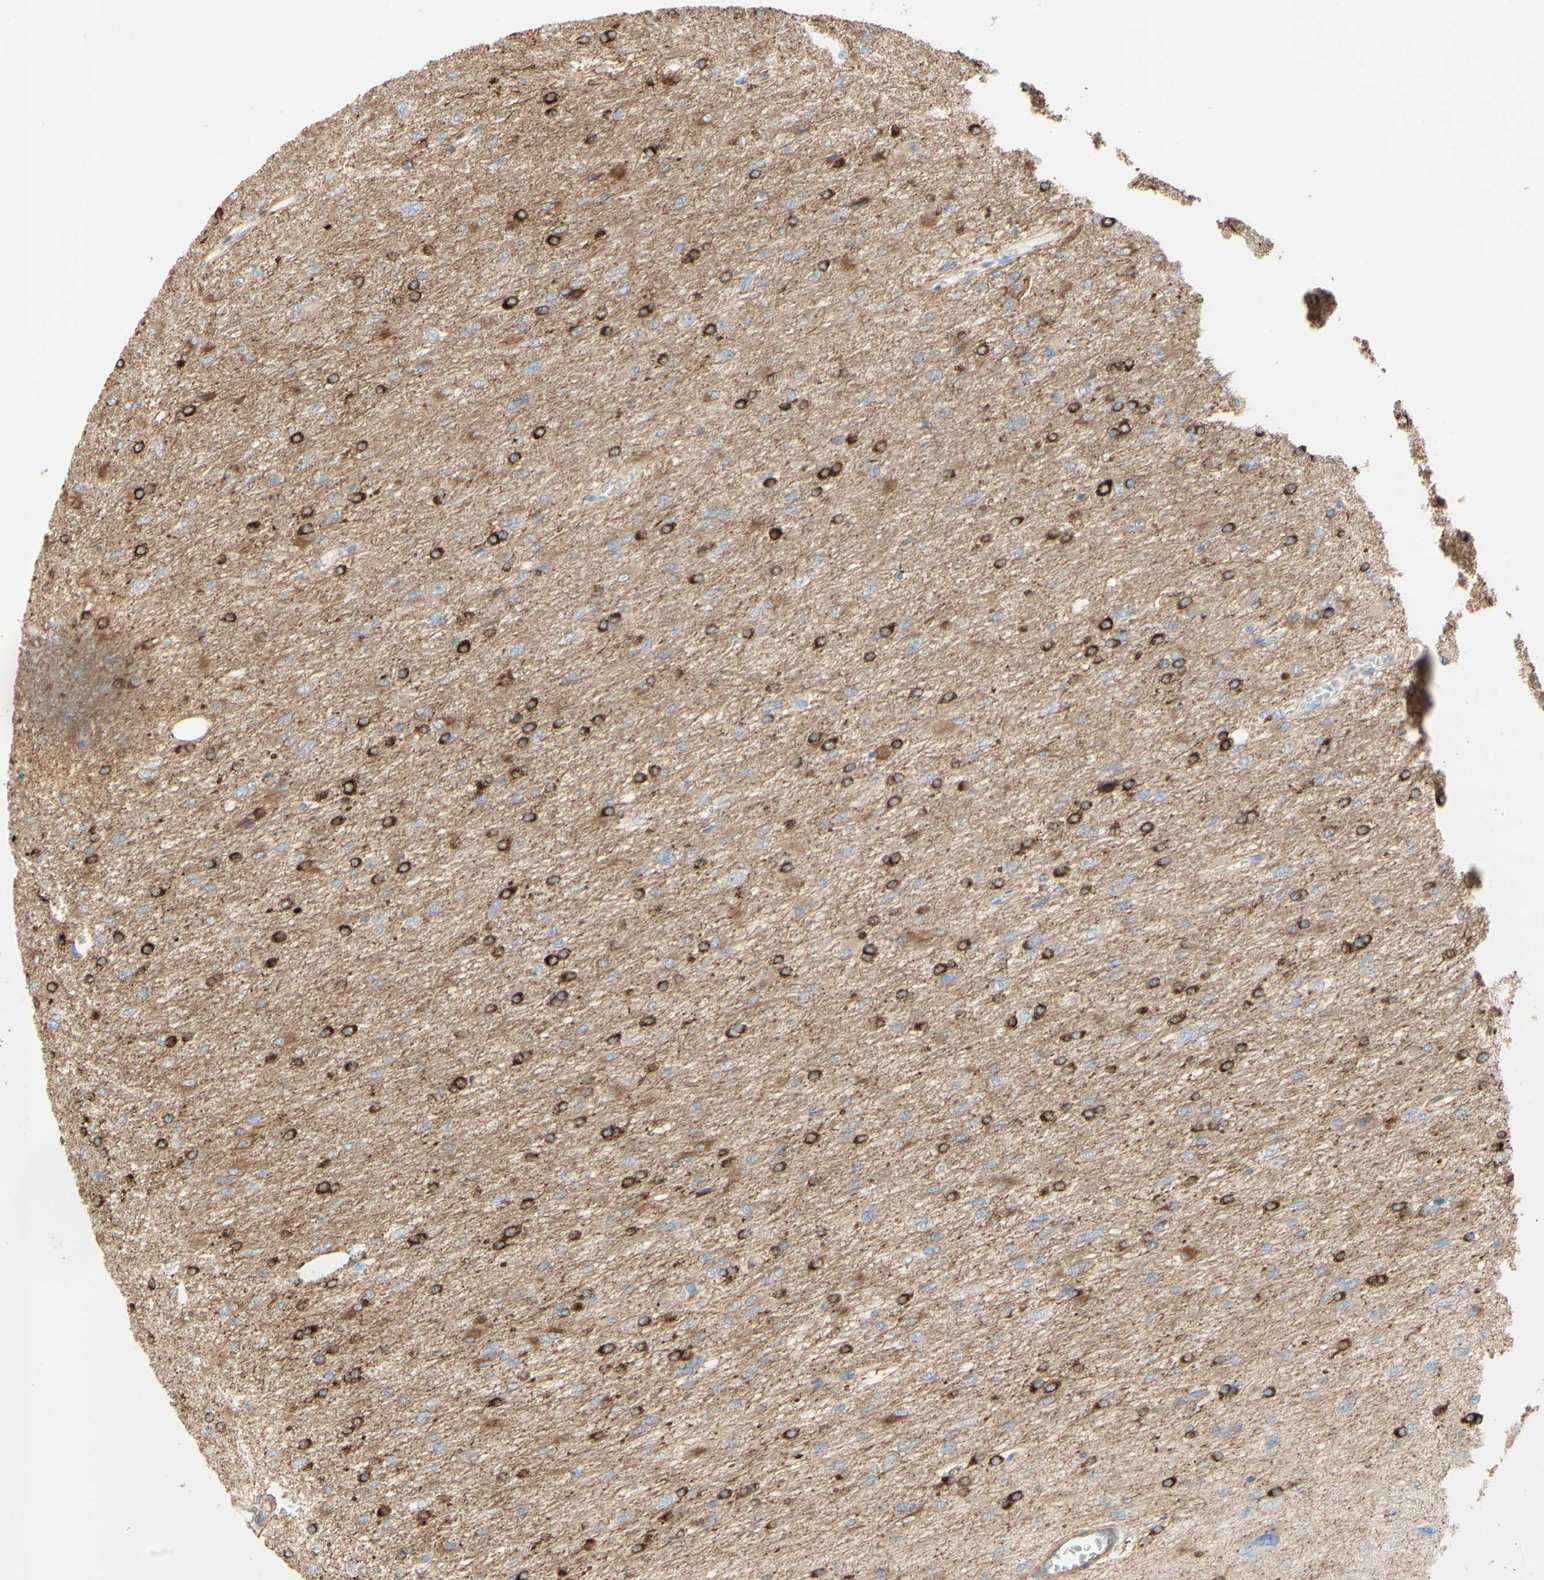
{"staining": {"intensity": "strong", "quantity": "25%-75%", "location": "cytoplasmic/membranous"}, "tissue": "glioma", "cell_type": "Tumor cells", "image_type": "cancer", "snomed": [{"axis": "morphology", "description": "Glioma, malignant, High grade"}, {"axis": "topography", "description": "Cerebral cortex"}], "caption": "This photomicrograph displays IHC staining of human glioma, with high strong cytoplasmic/membranous staining in about 25%-75% of tumor cells.", "gene": "ENDOD1", "patient": {"sex": "female", "age": 36}}